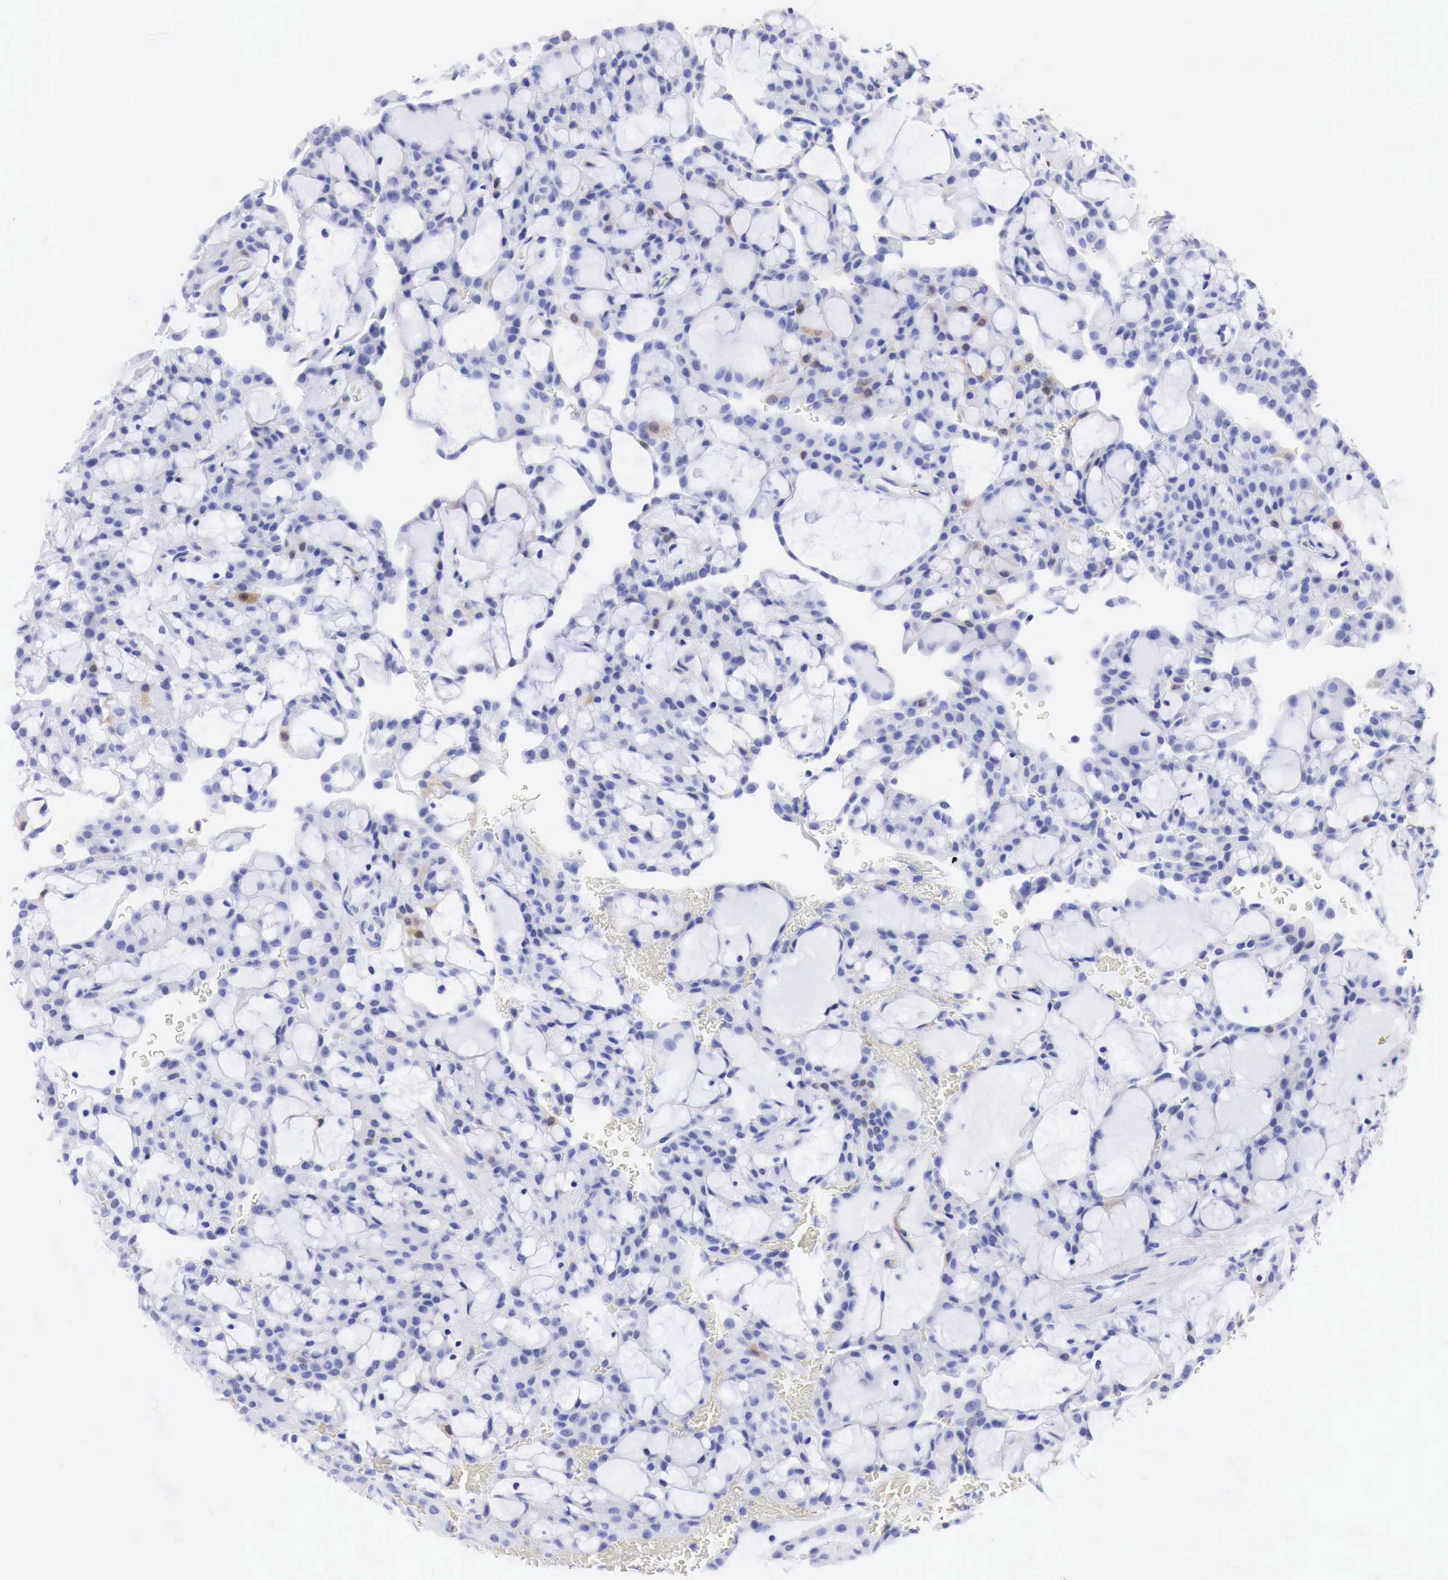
{"staining": {"intensity": "negative", "quantity": "none", "location": "none"}, "tissue": "renal cancer", "cell_type": "Tumor cells", "image_type": "cancer", "snomed": [{"axis": "morphology", "description": "Adenocarcinoma, NOS"}, {"axis": "topography", "description": "Kidney"}], "caption": "Protein analysis of renal cancer (adenocarcinoma) displays no significant expression in tumor cells.", "gene": "CDKN2A", "patient": {"sex": "male", "age": 63}}